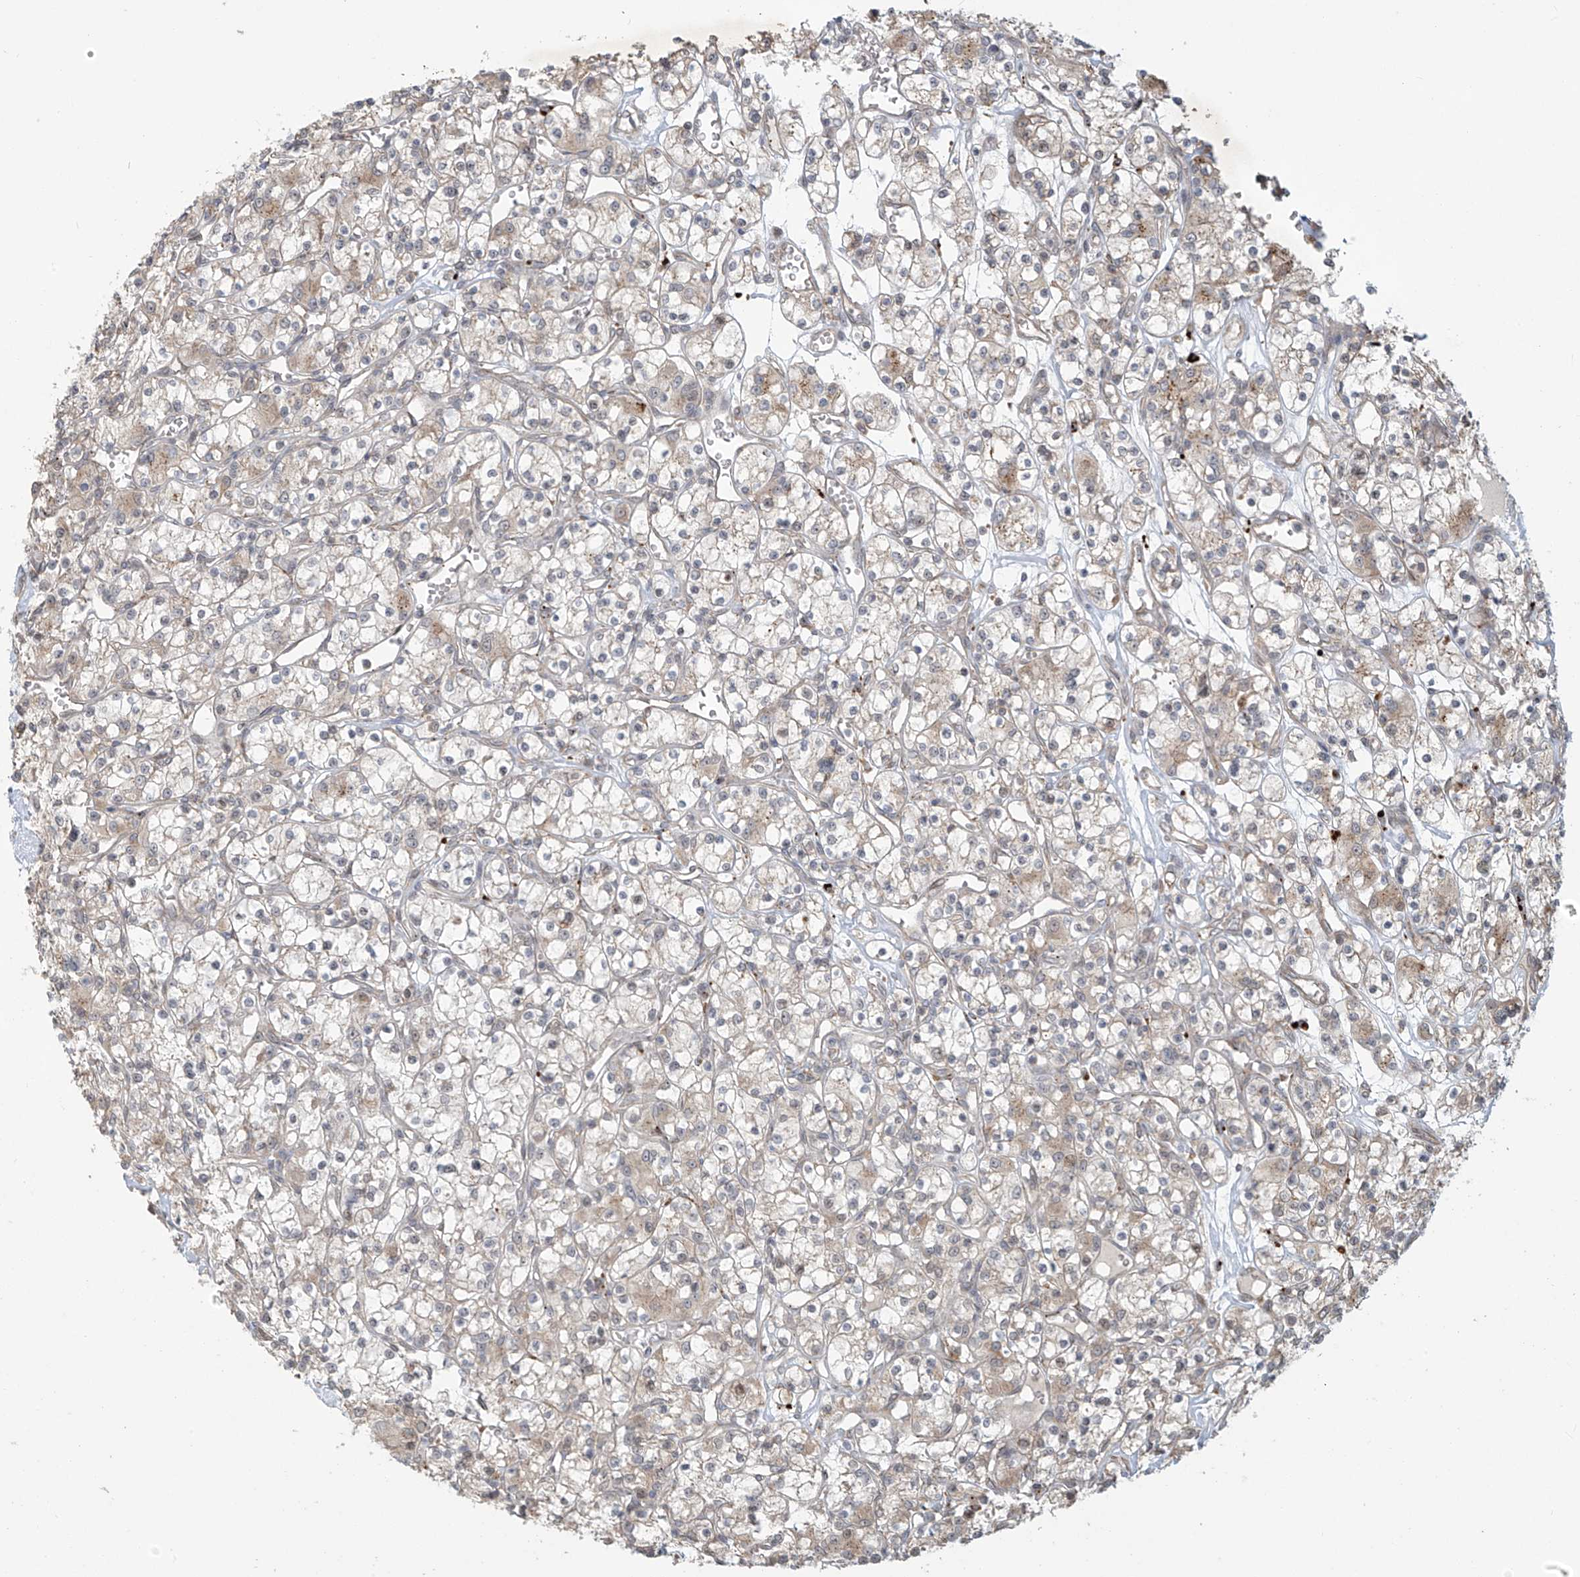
{"staining": {"intensity": "weak", "quantity": "25%-75%", "location": "cytoplasmic/membranous"}, "tissue": "renal cancer", "cell_type": "Tumor cells", "image_type": "cancer", "snomed": [{"axis": "morphology", "description": "Adenocarcinoma, NOS"}, {"axis": "topography", "description": "Kidney"}], "caption": "Tumor cells show weak cytoplasmic/membranous staining in about 25%-75% of cells in renal cancer (adenocarcinoma).", "gene": "PLEKHM3", "patient": {"sex": "female", "age": 59}}